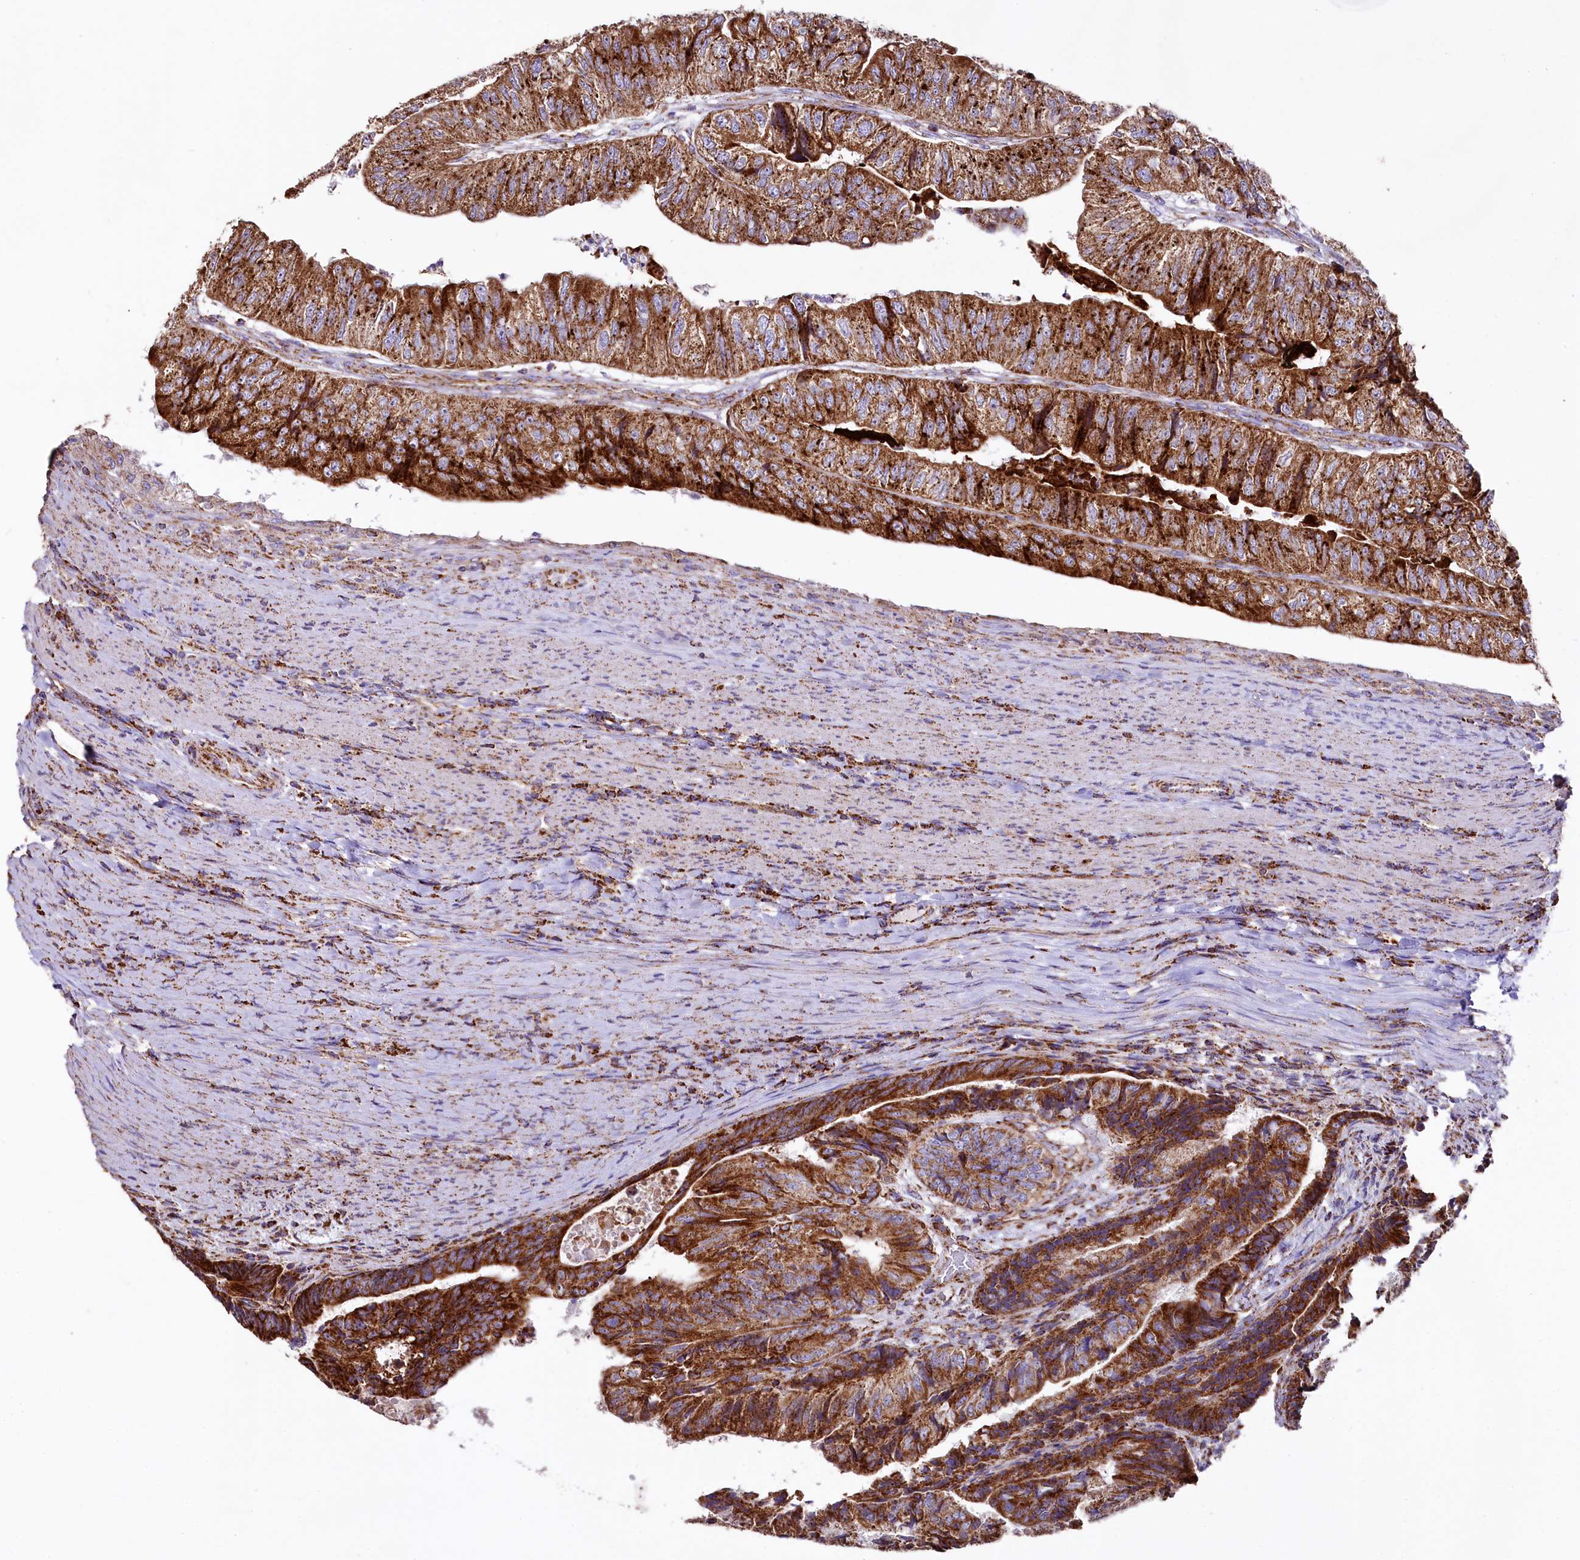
{"staining": {"intensity": "strong", "quantity": ">75%", "location": "cytoplasmic/membranous"}, "tissue": "colorectal cancer", "cell_type": "Tumor cells", "image_type": "cancer", "snomed": [{"axis": "morphology", "description": "Adenocarcinoma, NOS"}, {"axis": "topography", "description": "Colon"}], "caption": "This is a micrograph of IHC staining of colorectal cancer, which shows strong staining in the cytoplasmic/membranous of tumor cells.", "gene": "APLP2", "patient": {"sex": "female", "age": 67}}